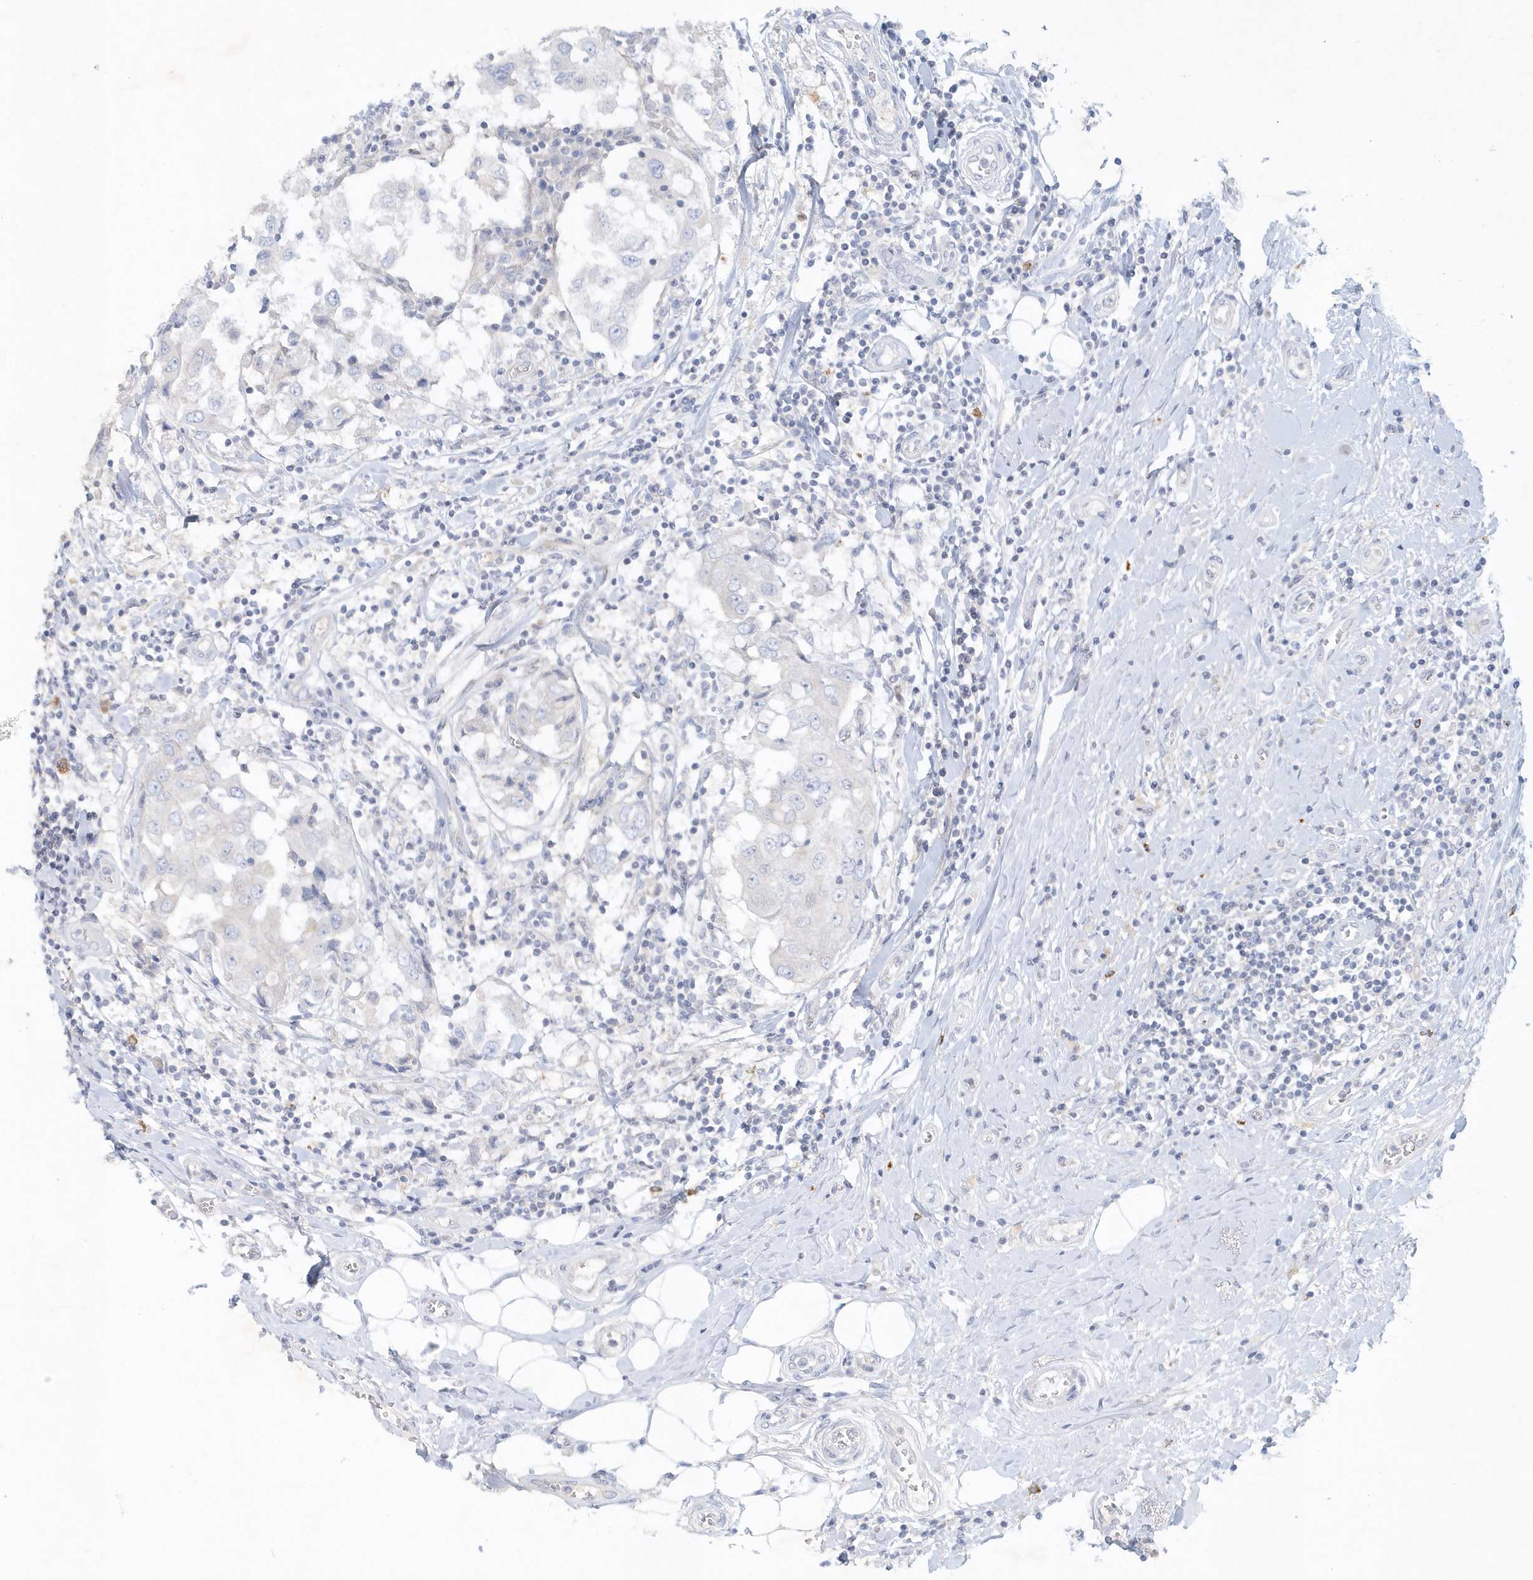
{"staining": {"intensity": "negative", "quantity": "none", "location": "none"}, "tissue": "breast cancer", "cell_type": "Tumor cells", "image_type": "cancer", "snomed": [{"axis": "morphology", "description": "Duct carcinoma"}, {"axis": "topography", "description": "Breast"}], "caption": "Protein analysis of breast cancer (invasive ductal carcinoma) reveals no significant expression in tumor cells. (Stains: DAB immunohistochemistry (IHC) with hematoxylin counter stain, Microscopy: brightfield microscopy at high magnification).", "gene": "DNAH1", "patient": {"sex": "female", "age": 27}}